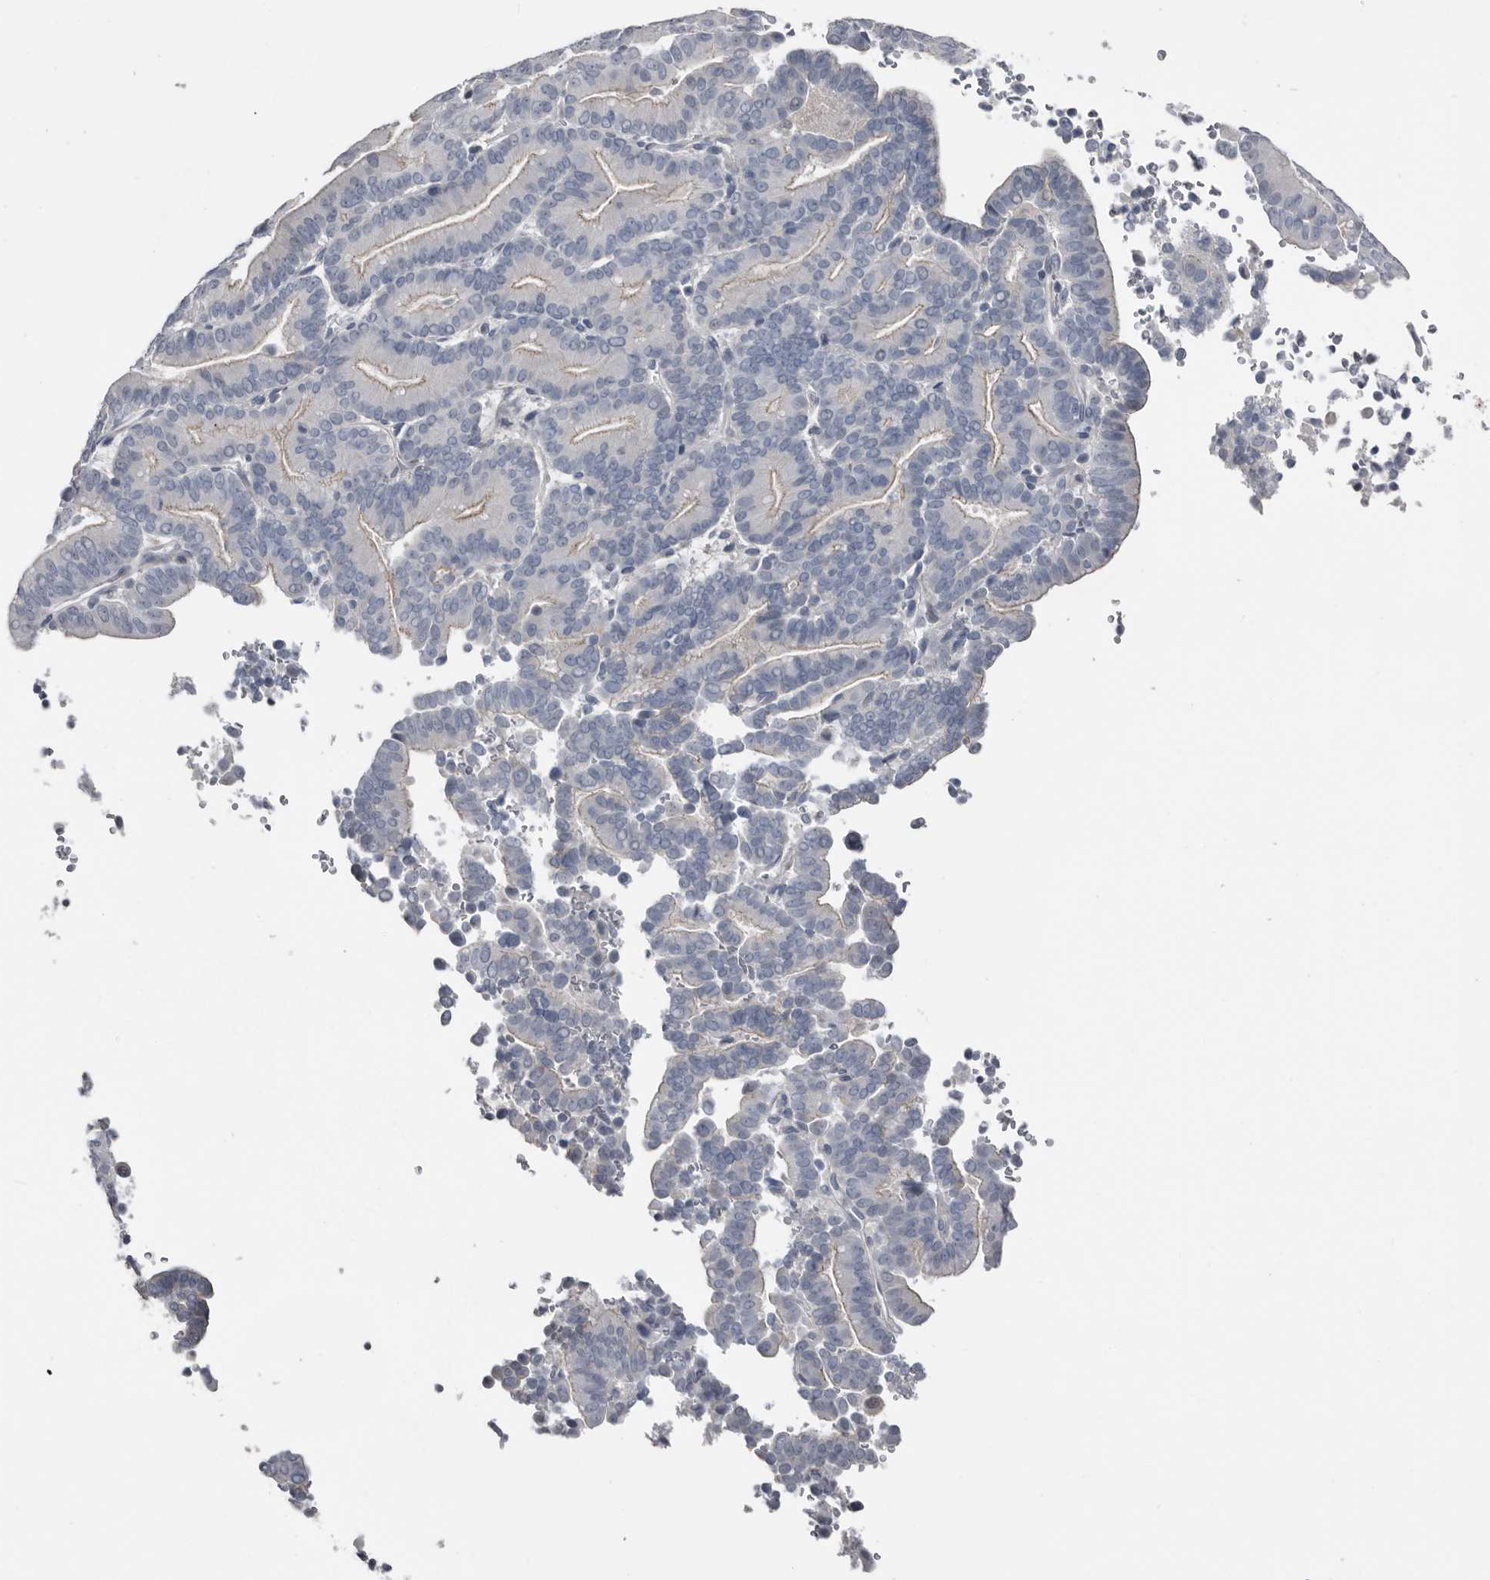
{"staining": {"intensity": "negative", "quantity": "none", "location": "none"}, "tissue": "liver cancer", "cell_type": "Tumor cells", "image_type": "cancer", "snomed": [{"axis": "morphology", "description": "Cholangiocarcinoma"}, {"axis": "topography", "description": "Liver"}], "caption": "High magnification brightfield microscopy of cholangiocarcinoma (liver) stained with DAB (brown) and counterstained with hematoxylin (blue): tumor cells show no significant positivity.", "gene": "FABP7", "patient": {"sex": "female", "age": 75}}